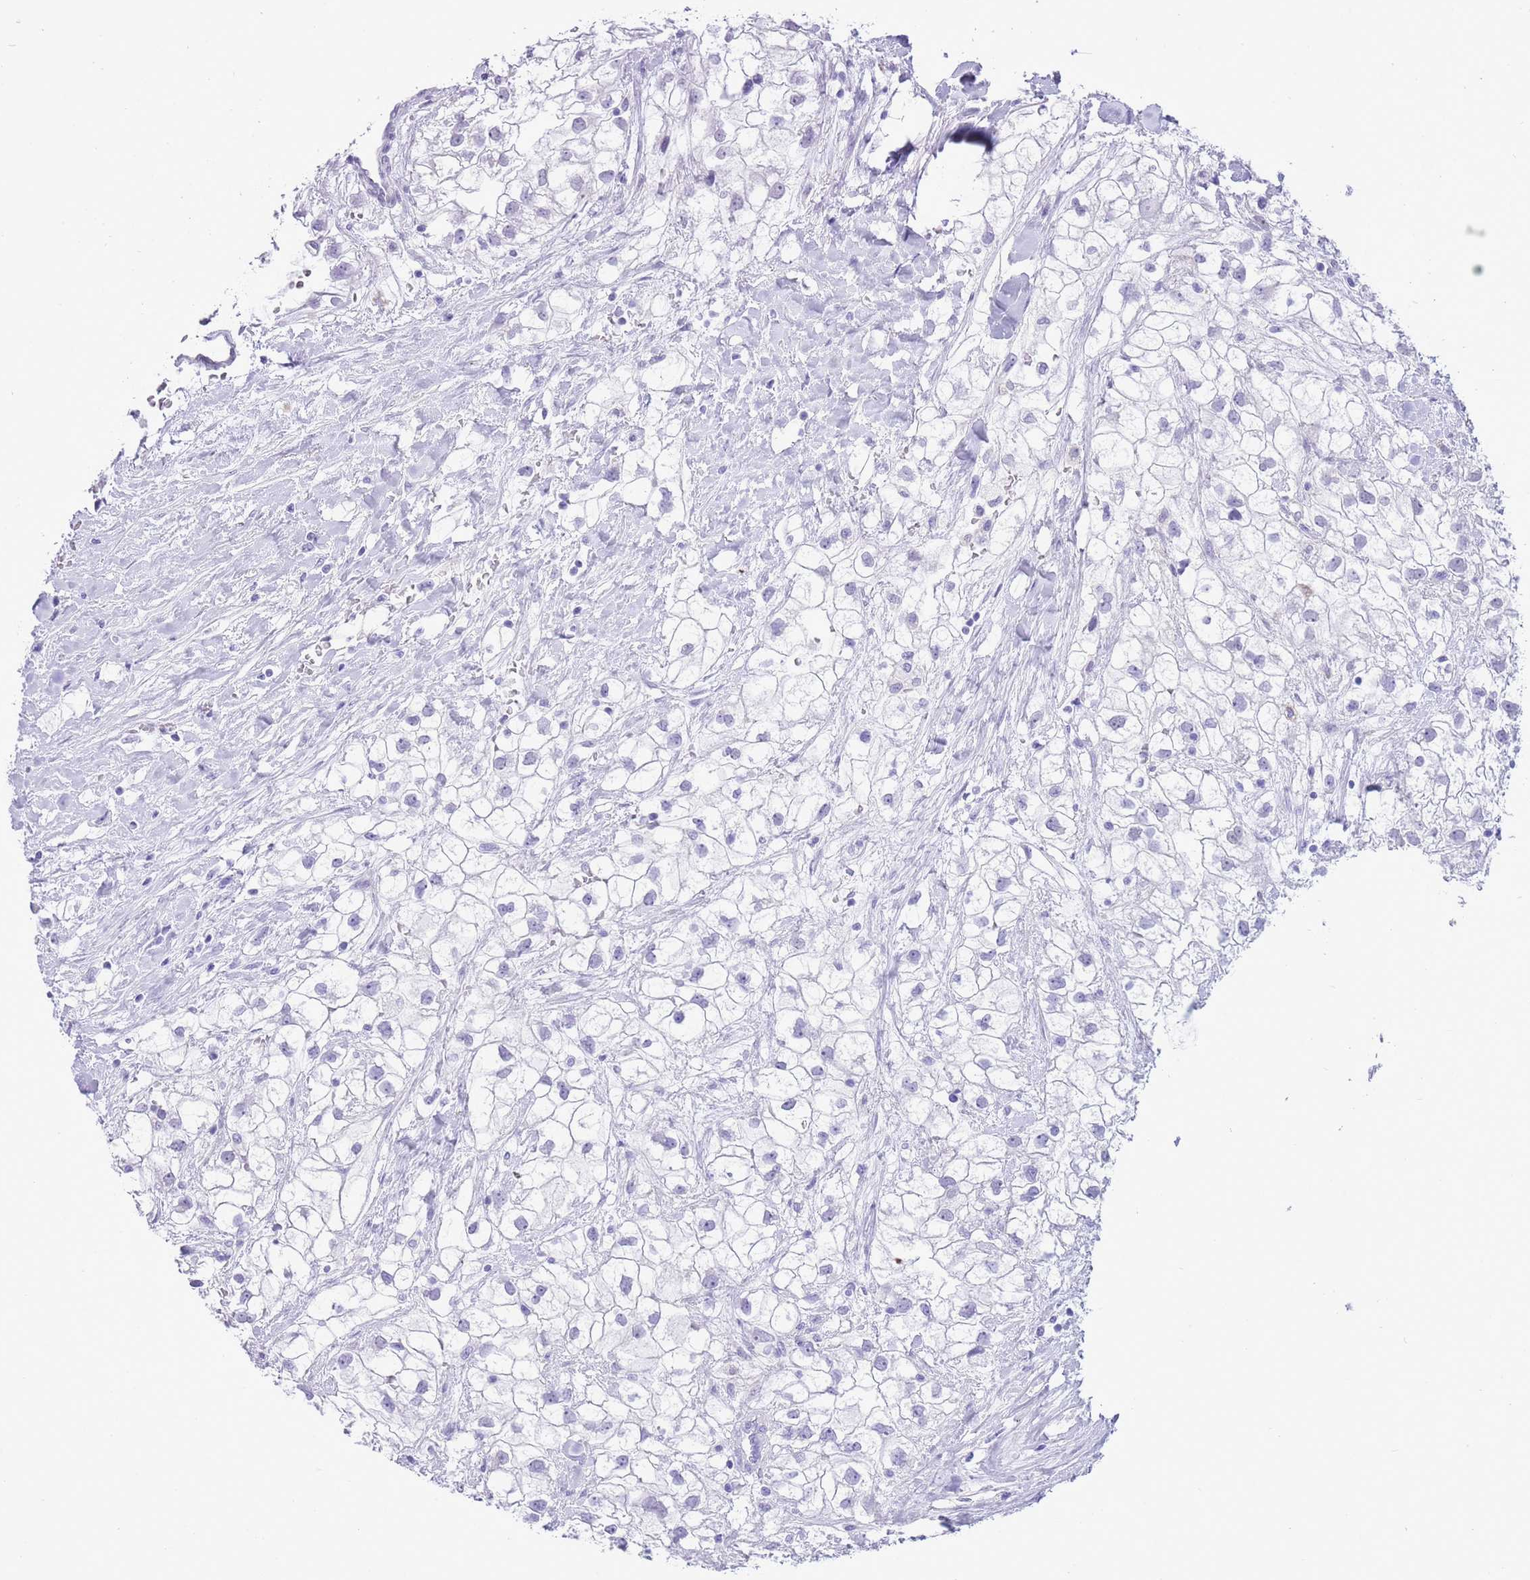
{"staining": {"intensity": "negative", "quantity": "none", "location": "none"}, "tissue": "renal cancer", "cell_type": "Tumor cells", "image_type": "cancer", "snomed": [{"axis": "morphology", "description": "Adenocarcinoma, NOS"}, {"axis": "topography", "description": "Kidney"}], "caption": "Immunohistochemistry (IHC) of human renal cancer demonstrates no positivity in tumor cells.", "gene": "PPP1R17", "patient": {"sex": "male", "age": 59}}